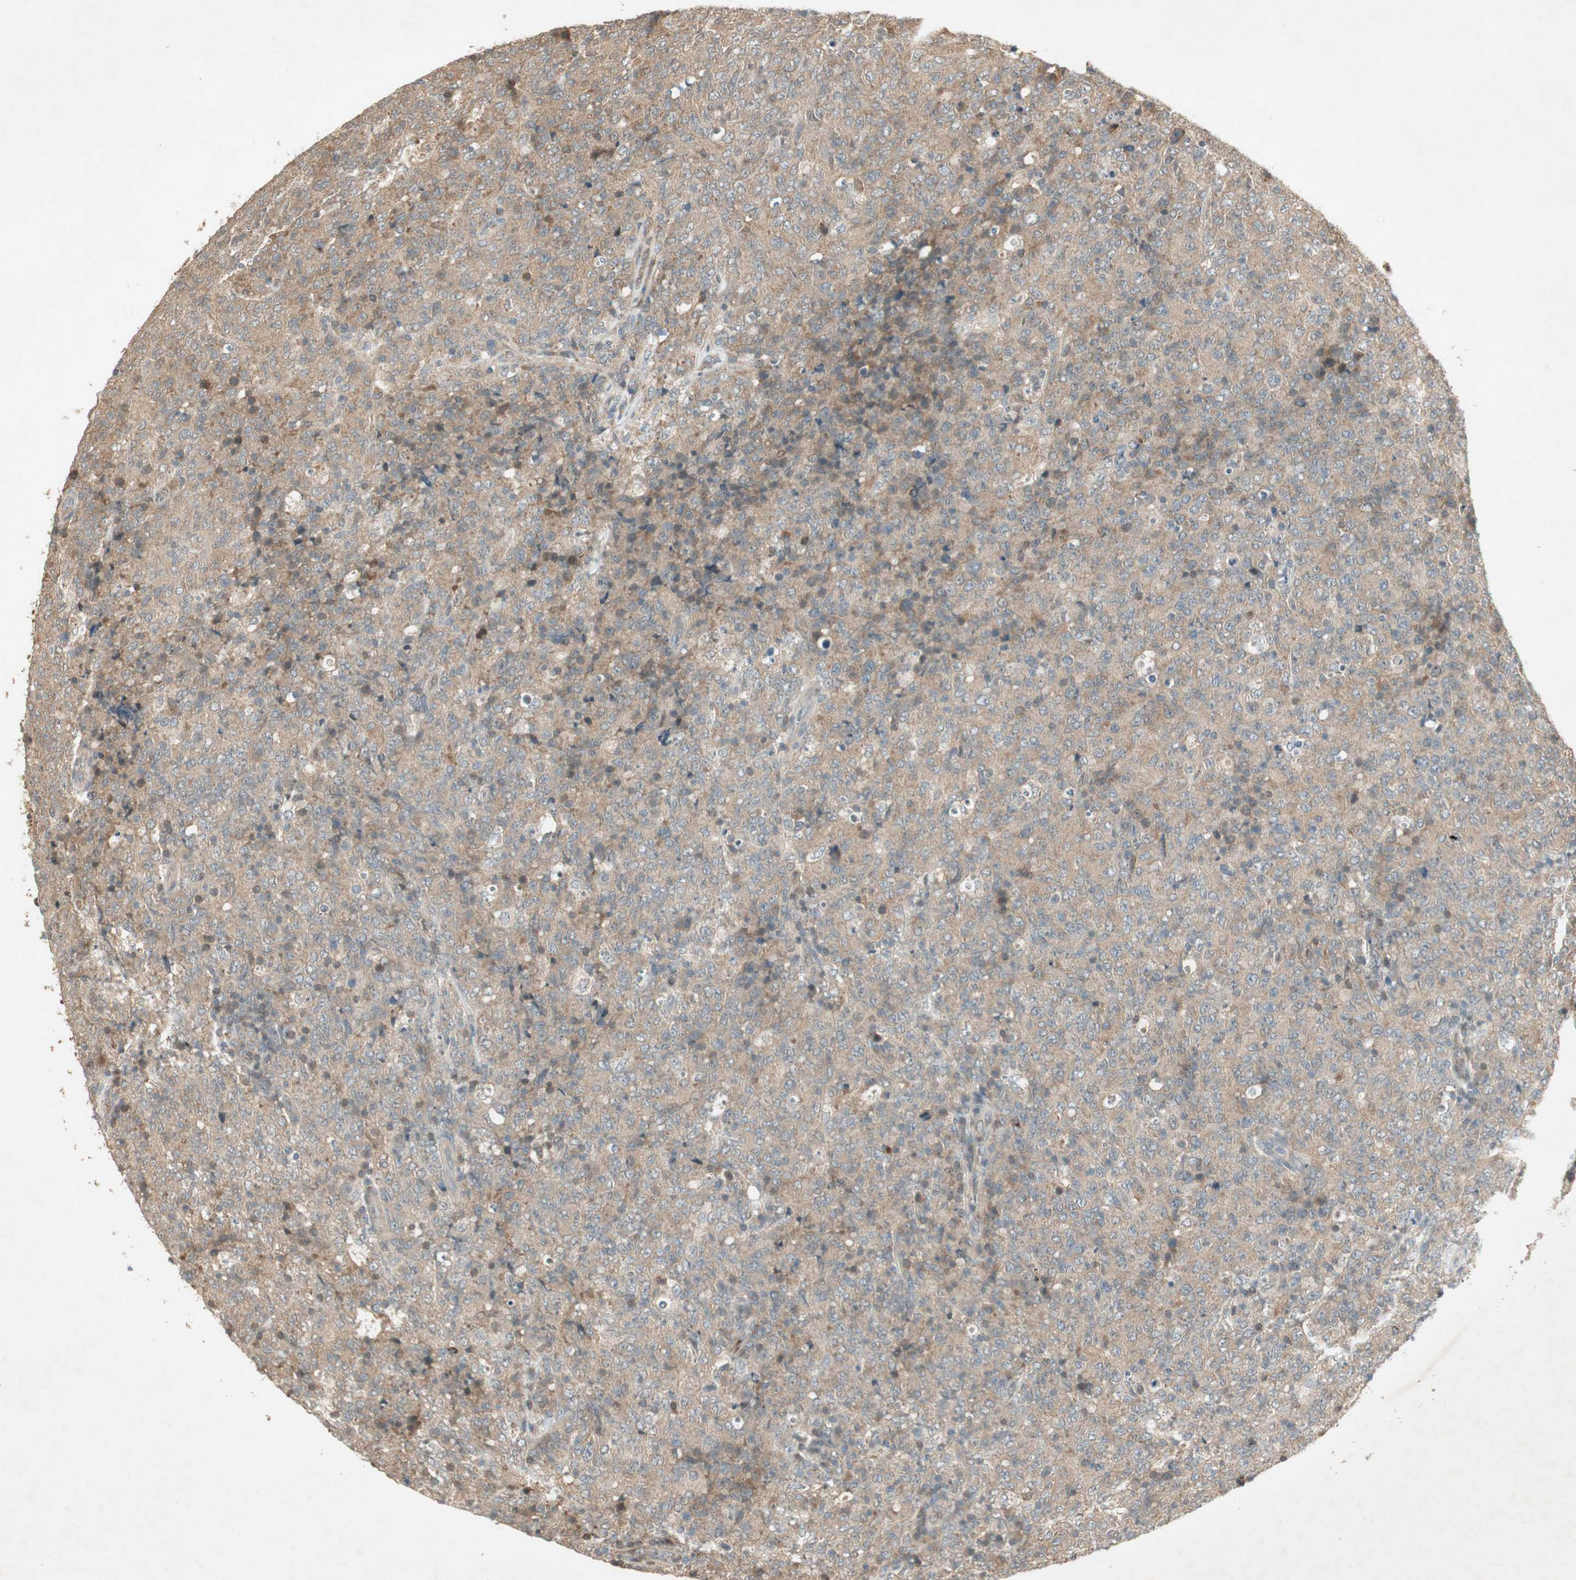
{"staining": {"intensity": "weak", "quantity": ">75%", "location": "cytoplasmic/membranous"}, "tissue": "lymphoma", "cell_type": "Tumor cells", "image_type": "cancer", "snomed": [{"axis": "morphology", "description": "Malignant lymphoma, non-Hodgkin's type, High grade"}, {"axis": "topography", "description": "Tonsil"}], "caption": "Weak cytoplasmic/membranous positivity is present in about >75% of tumor cells in high-grade malignant lymphoma, non-Hodgkin's type.", "gene": "USP2", "patient": {"sex": "female", "age": 36}}